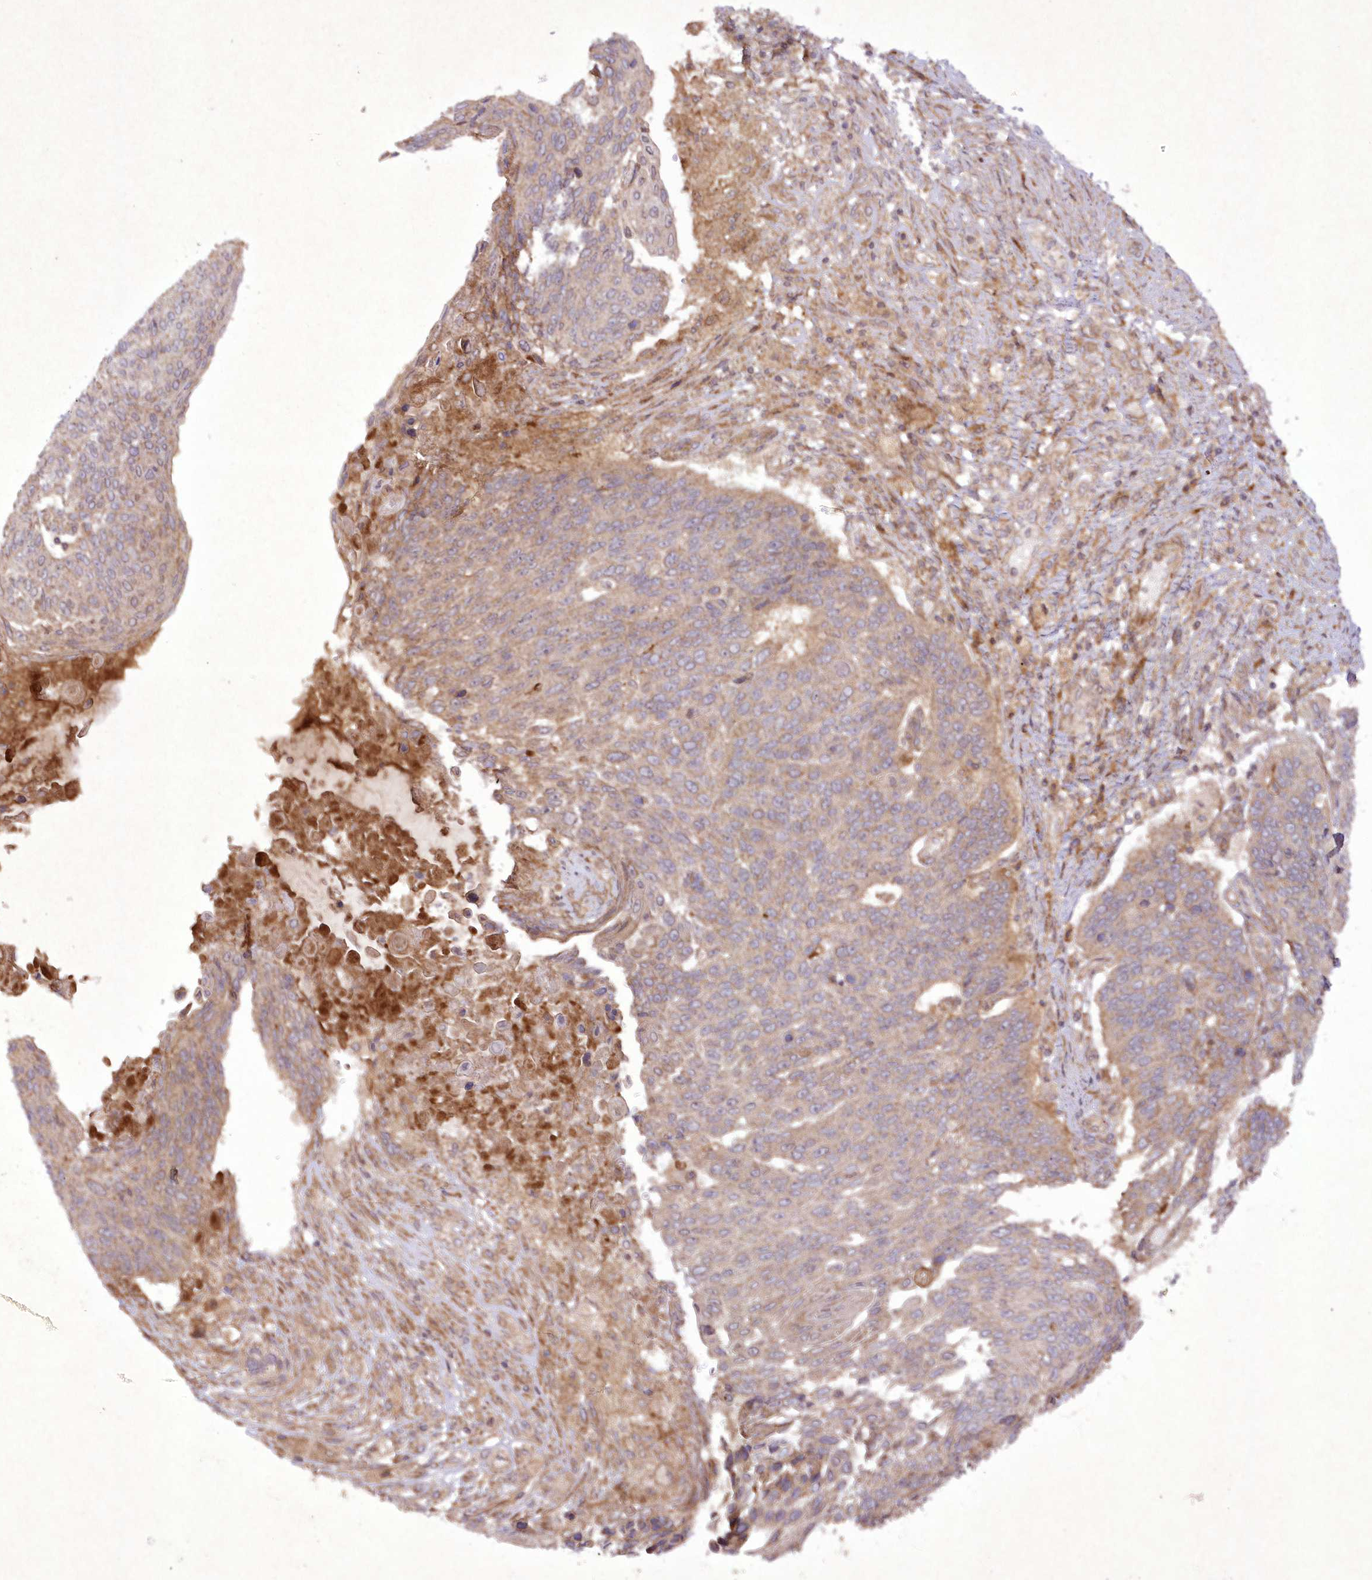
{"staining": {"intensity": "weak", "quantity": "25%-75%", "location": "cytoplasmic/membranous"}, "tissue": "lung cancer", "cell_type": "Tumor cells", "image_type": "cancer", "snomed": [{"axis": "morphology", "description": "Squamous cell carcinoma, NOS"}, {"axis": "topography", "description": "Lung"}], "caption": "Protein staining of lung cancer tissue displays weak cytoplasmic/membranous expression in about 25%-75% of tumor cells. The staining was performed using DAB (3,3'-diaminobenzidine) to visualize the protein expression in brown, while the nuclei were stained in blue with hematoxylin (Magnification: 20x).", "gene": "APOM", "patient": {"sex": "male", "age": 66}}